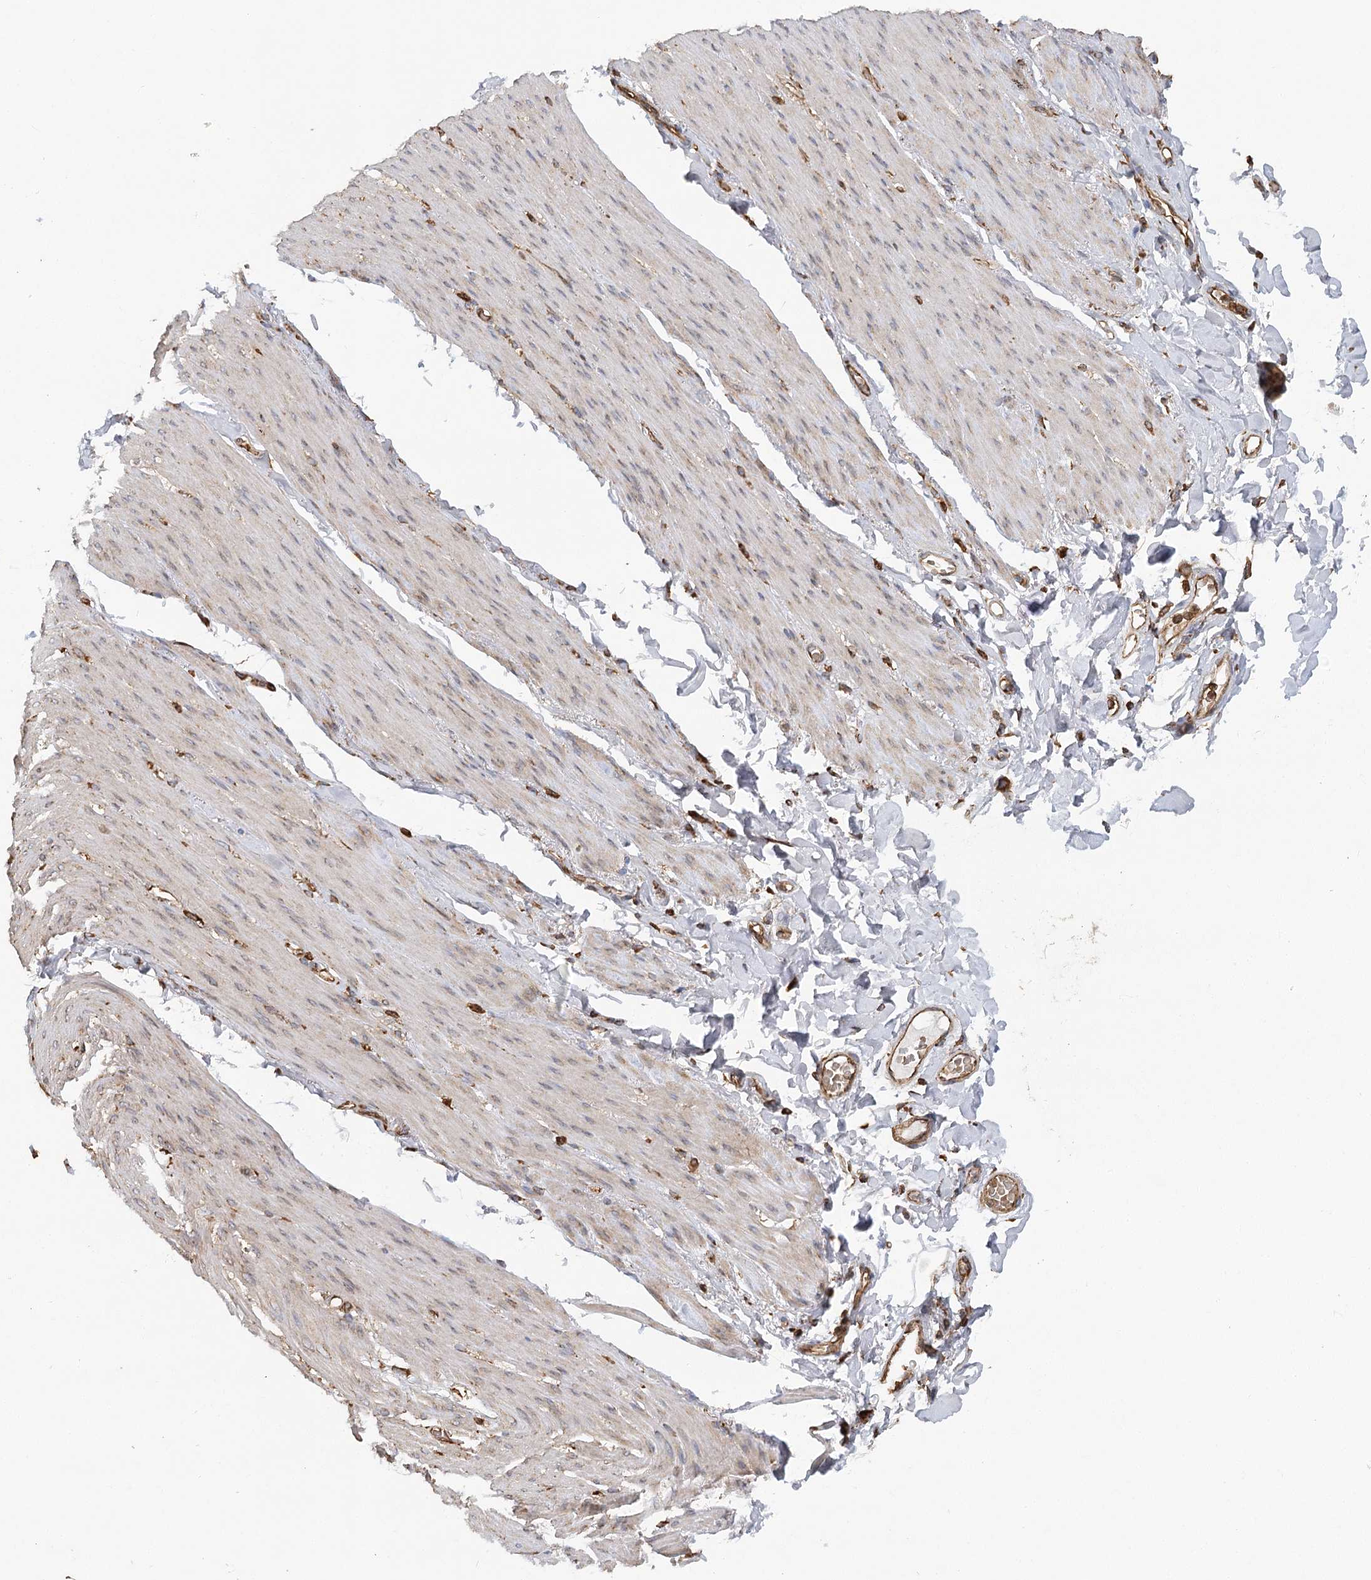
{"staining": {"intensity": "negative", "quantity": "none", "location": "none"}, "tissue": "adipose tissue", "cell_type": "Adipocytes", "image_type": "normal", "snomed": [{"axis": "morphology", "description": "Normal tissue, NOS"}, {"axis": "topography", "description": "Colon"}, {"axis": "topography", "description": "Peripheral nerve tissue"}], "caption": "Immunohistochemistry micrograph of unremarkable adipose tissue: human adipose tissue stained with DAB displays no significant protein positivity in adipocytes.", "gene": "ACAP2", "patient": {"sex": "female", "age": 61}}